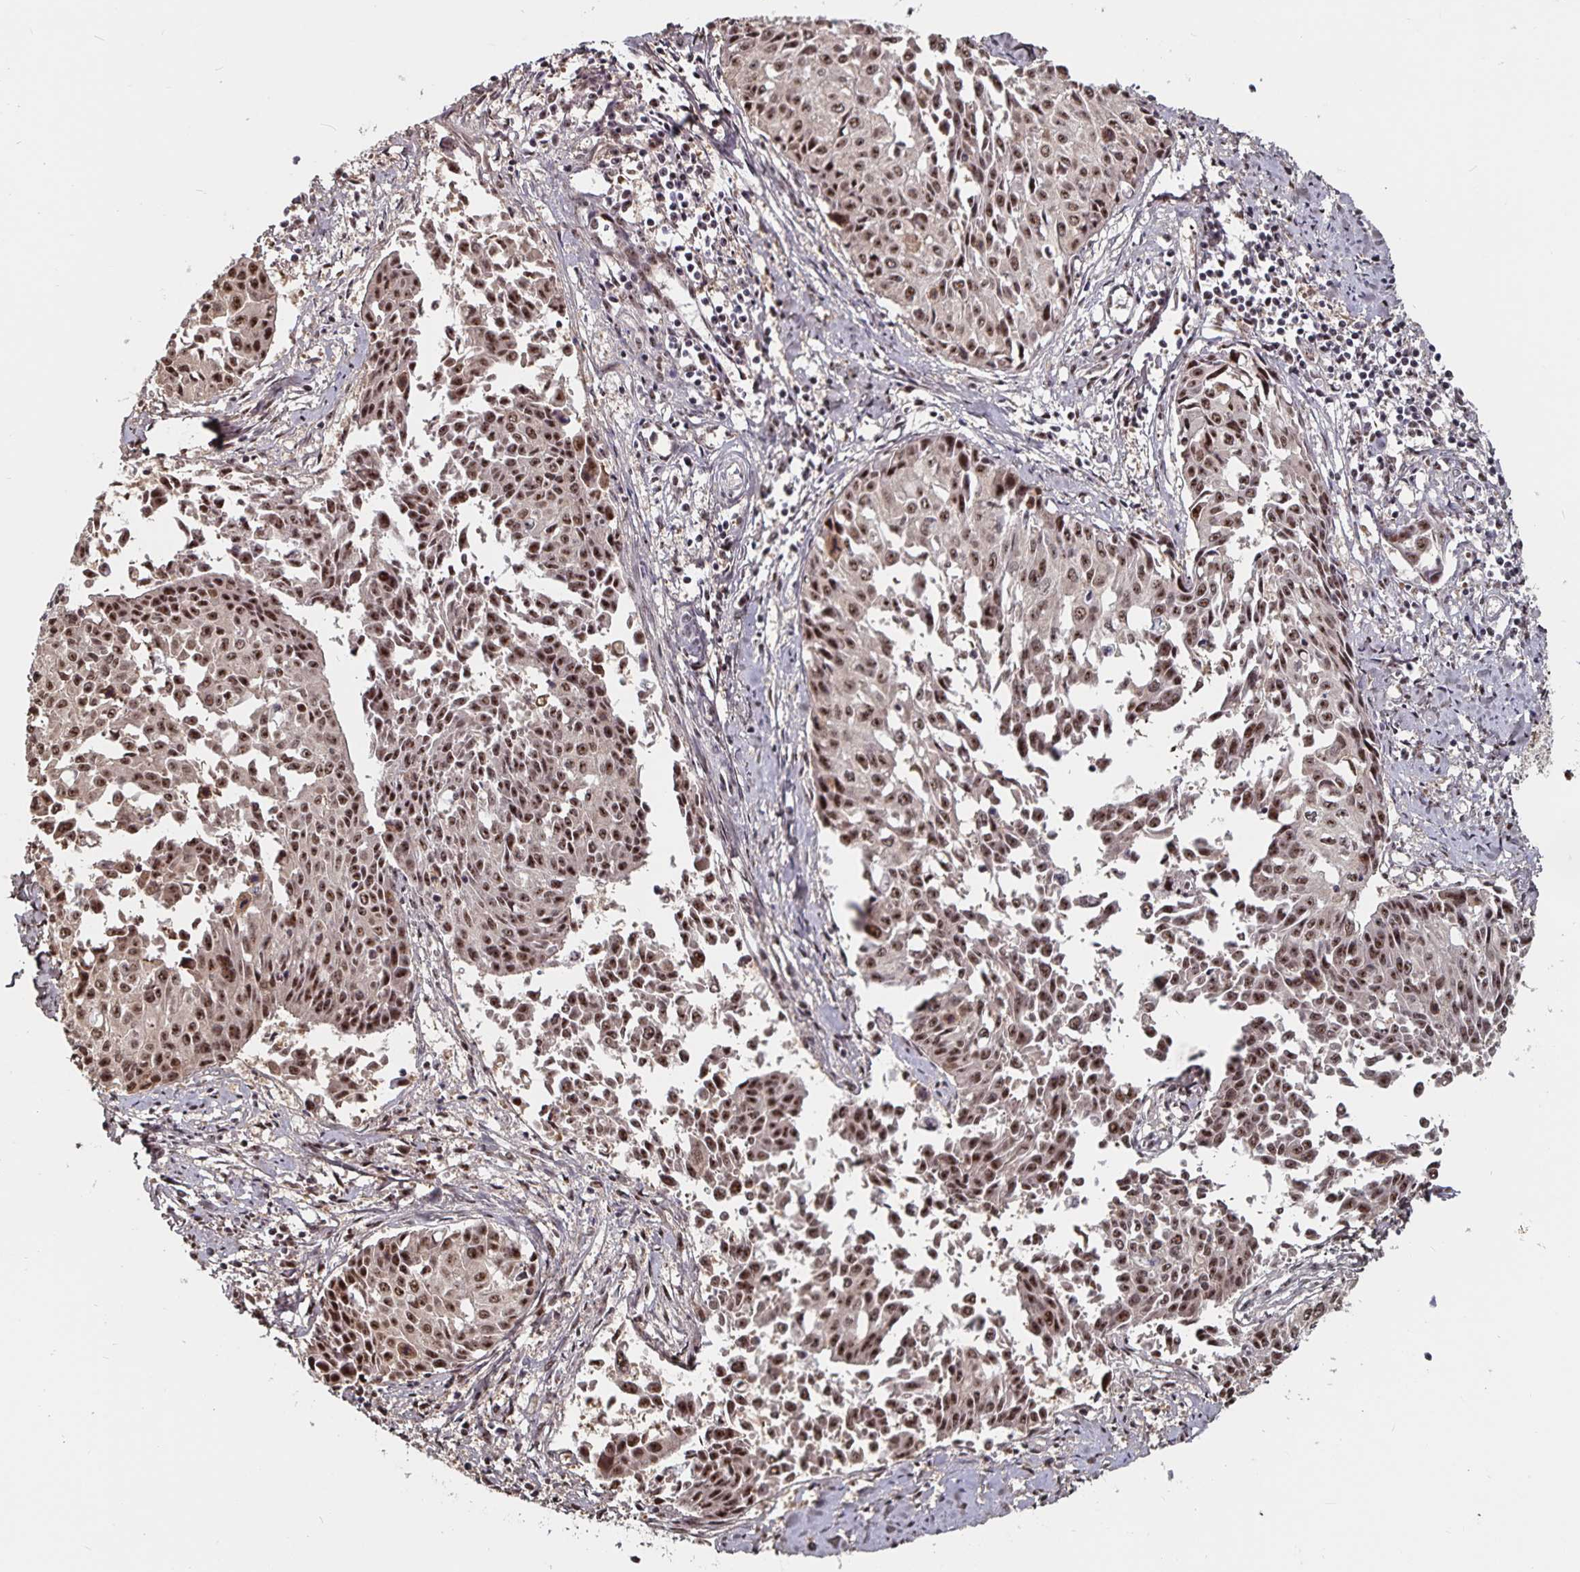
{"staining": {"intensity": "moderate", "quantity": ">75%", "location": "nuclear"}, "tissue": "cervical cancer", "cell_type": "Tumor cells", "image_type": "cancer", "snomed": [{"axis": "morphology", "description": "Squamous cell carcinoma, NOS"}, {"axis": "topography", "description": "Cervix"}], "caption": "High-magnification brightfield microscopy of cervical squamous cell carcinoma stained with DAB (brown) and counterstained with hematoxylin (blue). tumor cells exhibit moderate nuclear expression is appreciated in about>75% of cells.", "gene": "LAS1L", "patient": {"sex": "female", "age": 50}}